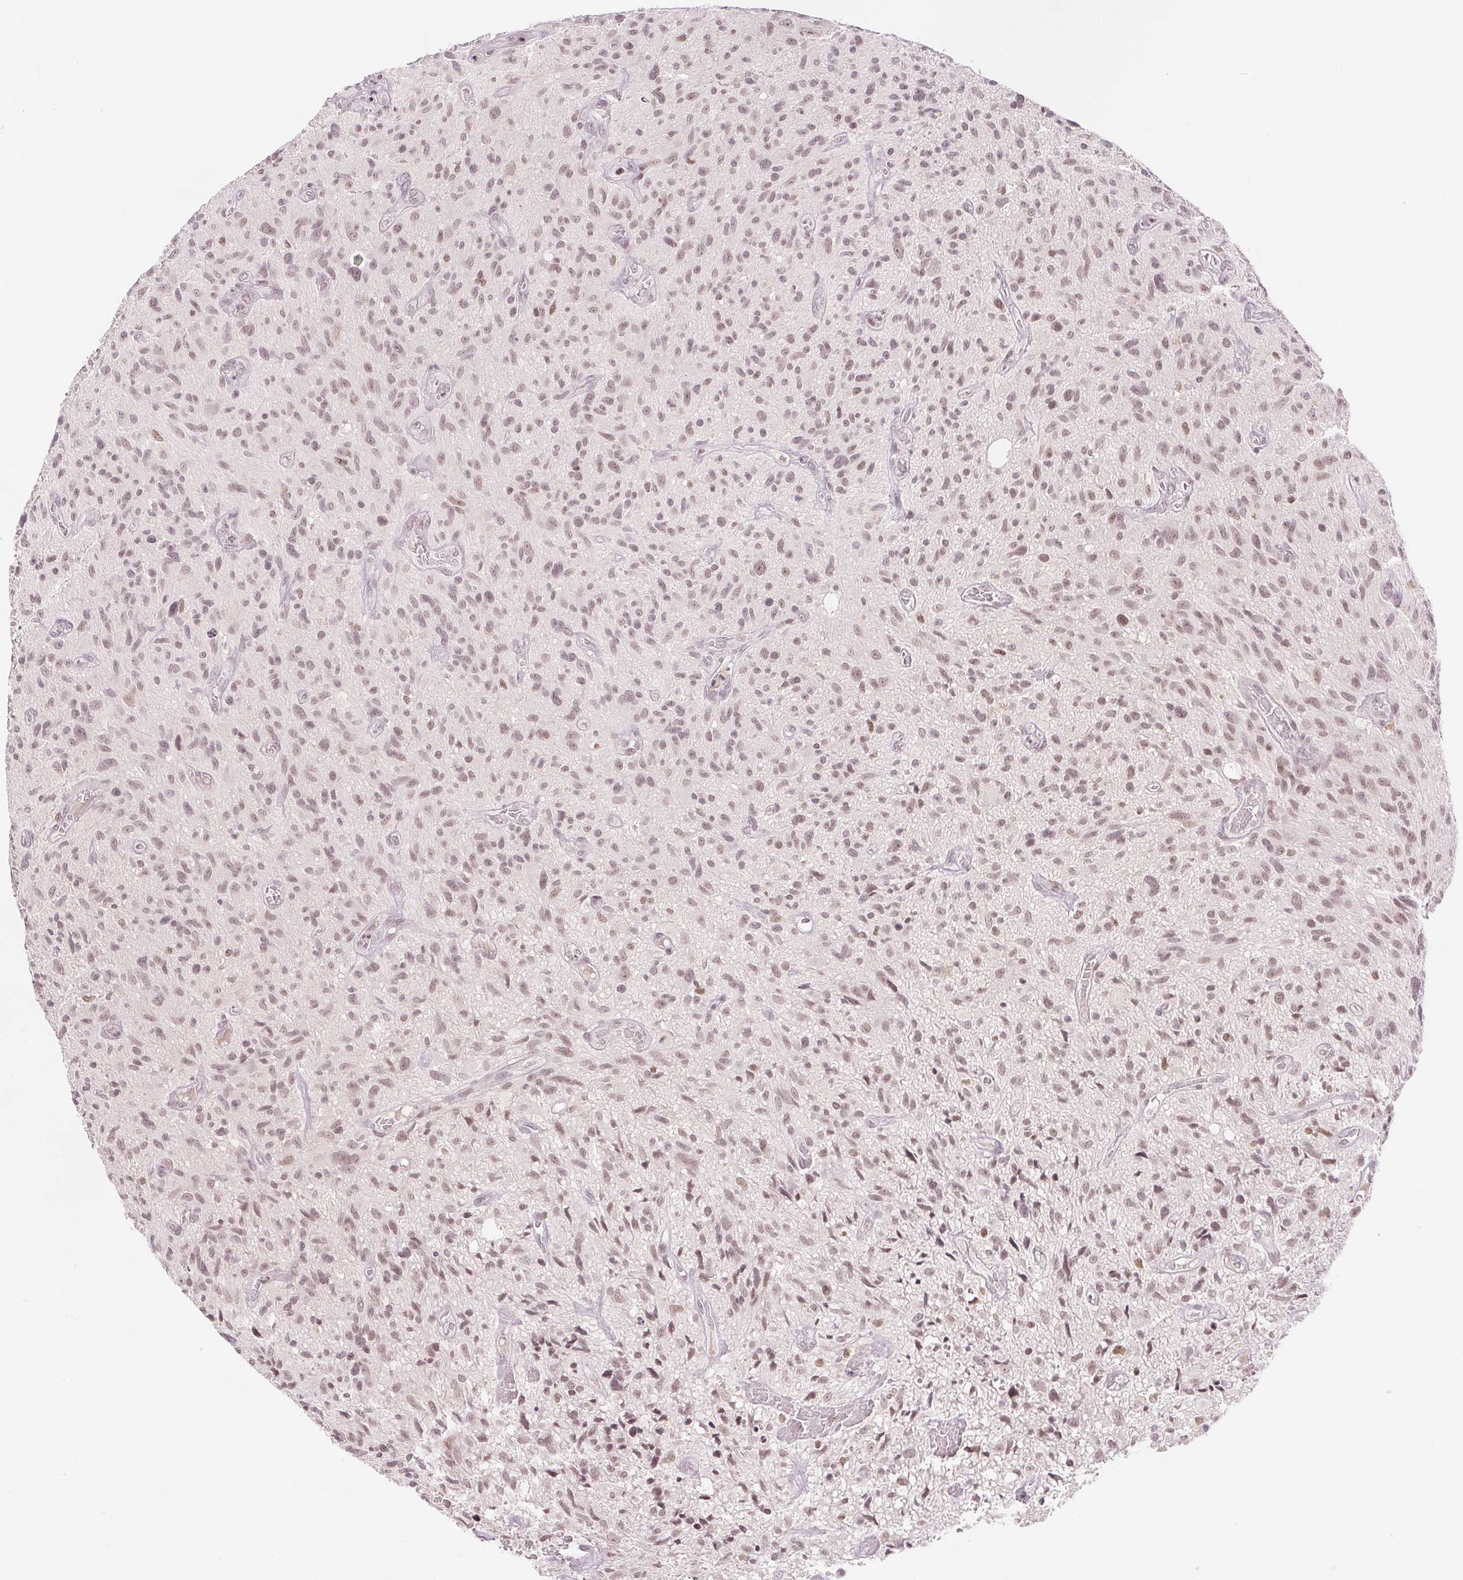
{"staining": {"intensity": "weak", "quantity": ">75%", "location": "nuclear"}, "tissue": "glioma", "cell_type": "Tumor cells", "image_type": "cancer", "snomed": [{"axis": "morphology", "description": "Glioma, malignant, High grade"}, {"axis": "topography", "description": "Brain"}], "caption": "Immunohistochemical staining of glioma demonstrates low levels of weak nuclear protein positivity in about >75% of tumor cells. (IHC, brightfield microscopy, high magnification).", "gene": "DEK", "patient": {"sex": "male", "age": 75}}